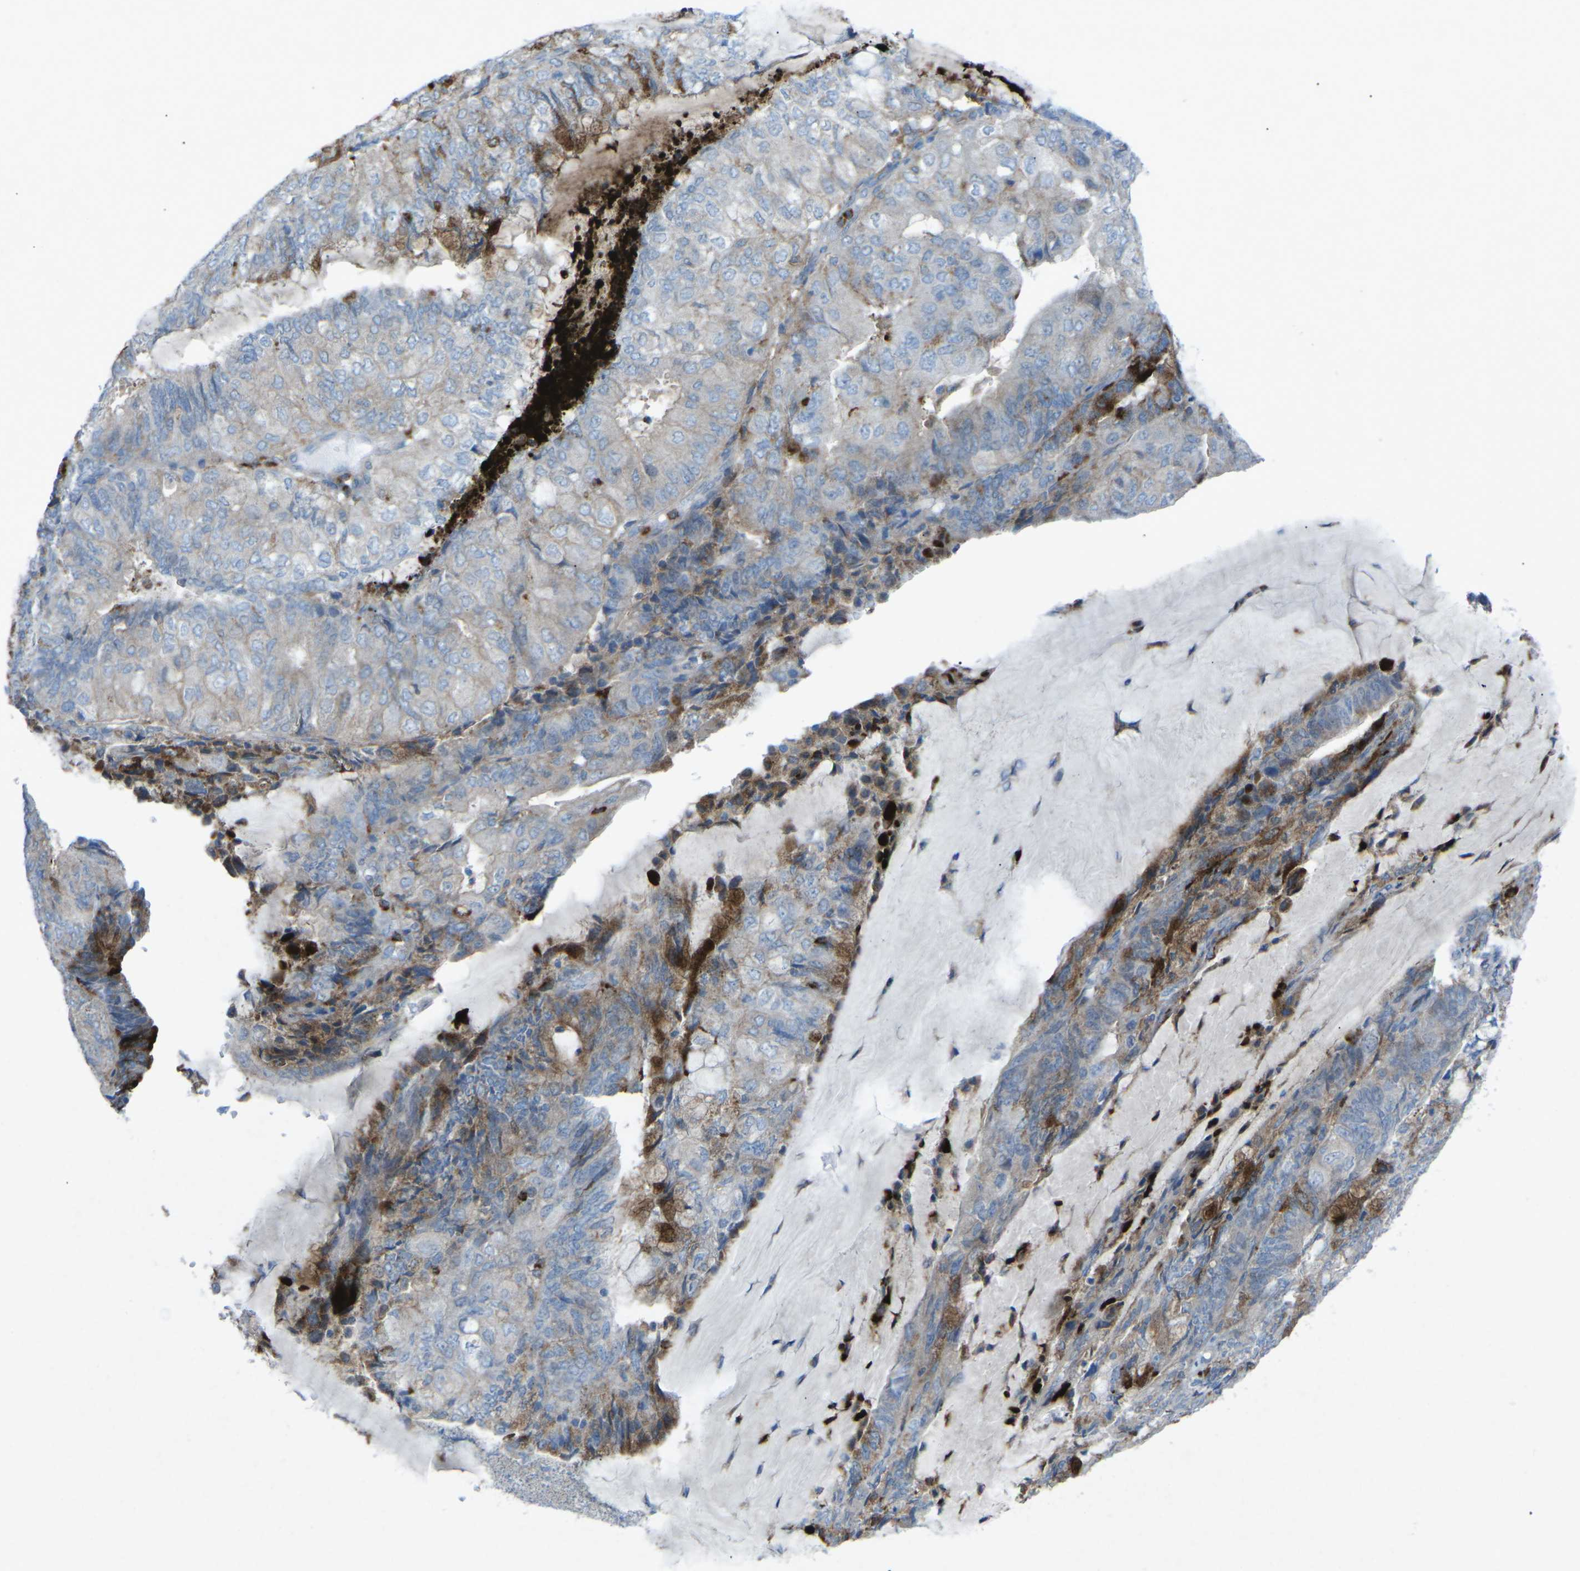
{"staining": {"intensity": "moderate", "quantity": "<25%", "location": "cytoplasmic/membranous"}, "tissue": "endometrial cancer", "cell_type": "Tumor cells", "image_type": "cancer", "snomed": [{"axis": "morphology", "description": "Adenocarcinoma, NOS"}, {"axis": "topography", "description": "Endometrium"}], "caption": "High-magnification brightfield microscopy of endometrial adenocarcinoma stained with DAB (brown) and counterstained with hematoxylin (blue). tumor cells exhibit moderate cytoplasmic/membranous expression is present in approximately<25% of cells. (DAB IHC, brown staining for protein, blue staining for nuclei).", "gene": "STK11", "patient": {"sex": "female", "age": 81}}